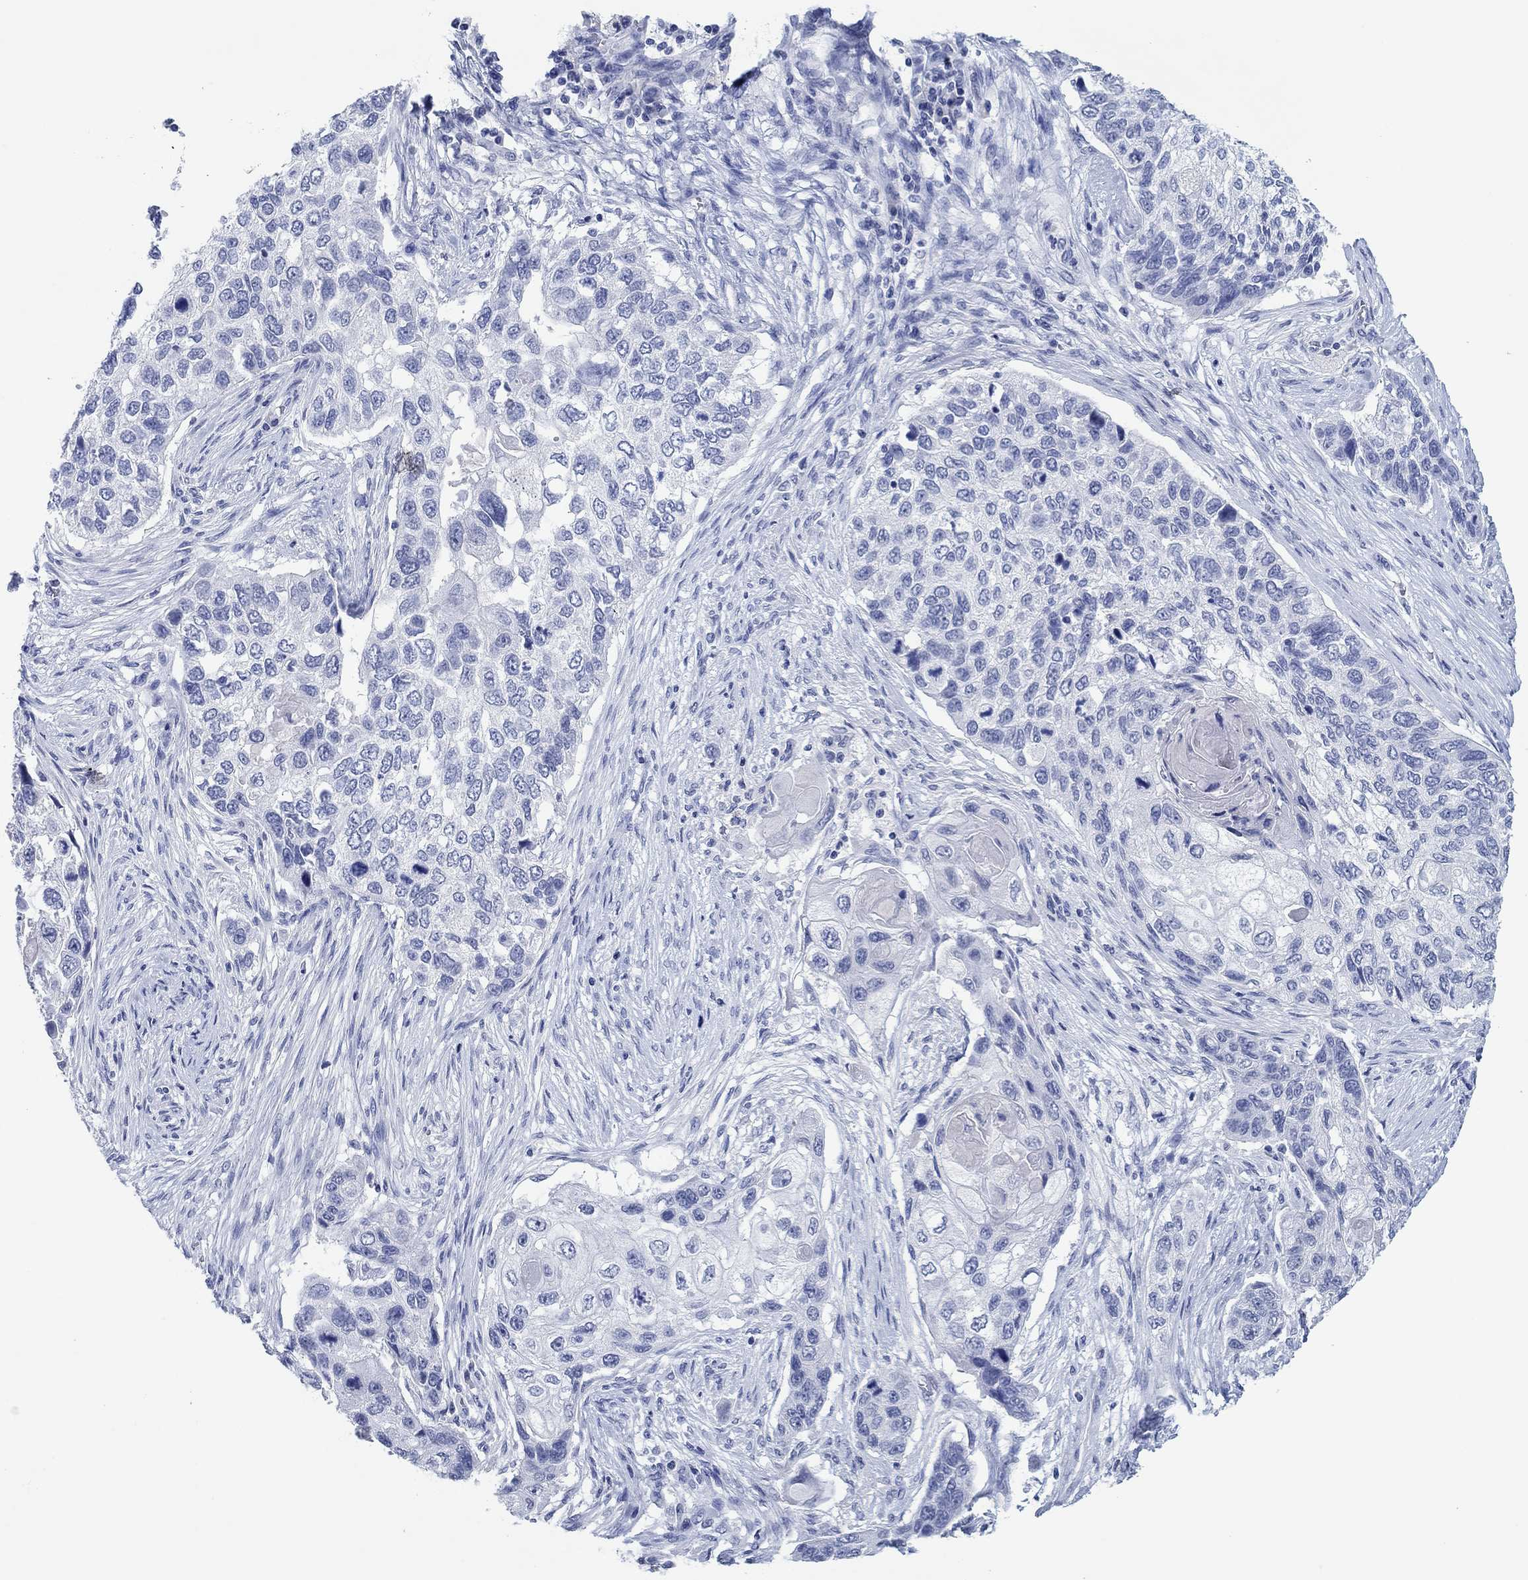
{"staining": {"intensity": "negative", "quantity": "none", "location": "none"}, "tissue": "lung cancer", "cell_type": "Tumor cells", "image_type": "cancer", "snomed": [{"axis": "morphology", "description": "Normal tissue, NOS"}, {"axis": "morphology", "description": "Squamous cell carcinoma, NOS"}, {"axis": "topography", "description": "Bronchus"}, {"axis": "topography", "description": "Lung"}], "caption": "Immunohistochemistry (IHC) image of neoplastic tissue: human lung squamous cell carcinoma stained with DAB (3,3'-diaminobenzidine) shows no significant protein expression in tumor cells.", "gene": "POU5F1", "patient": {"sex": "male", "age": 69}}